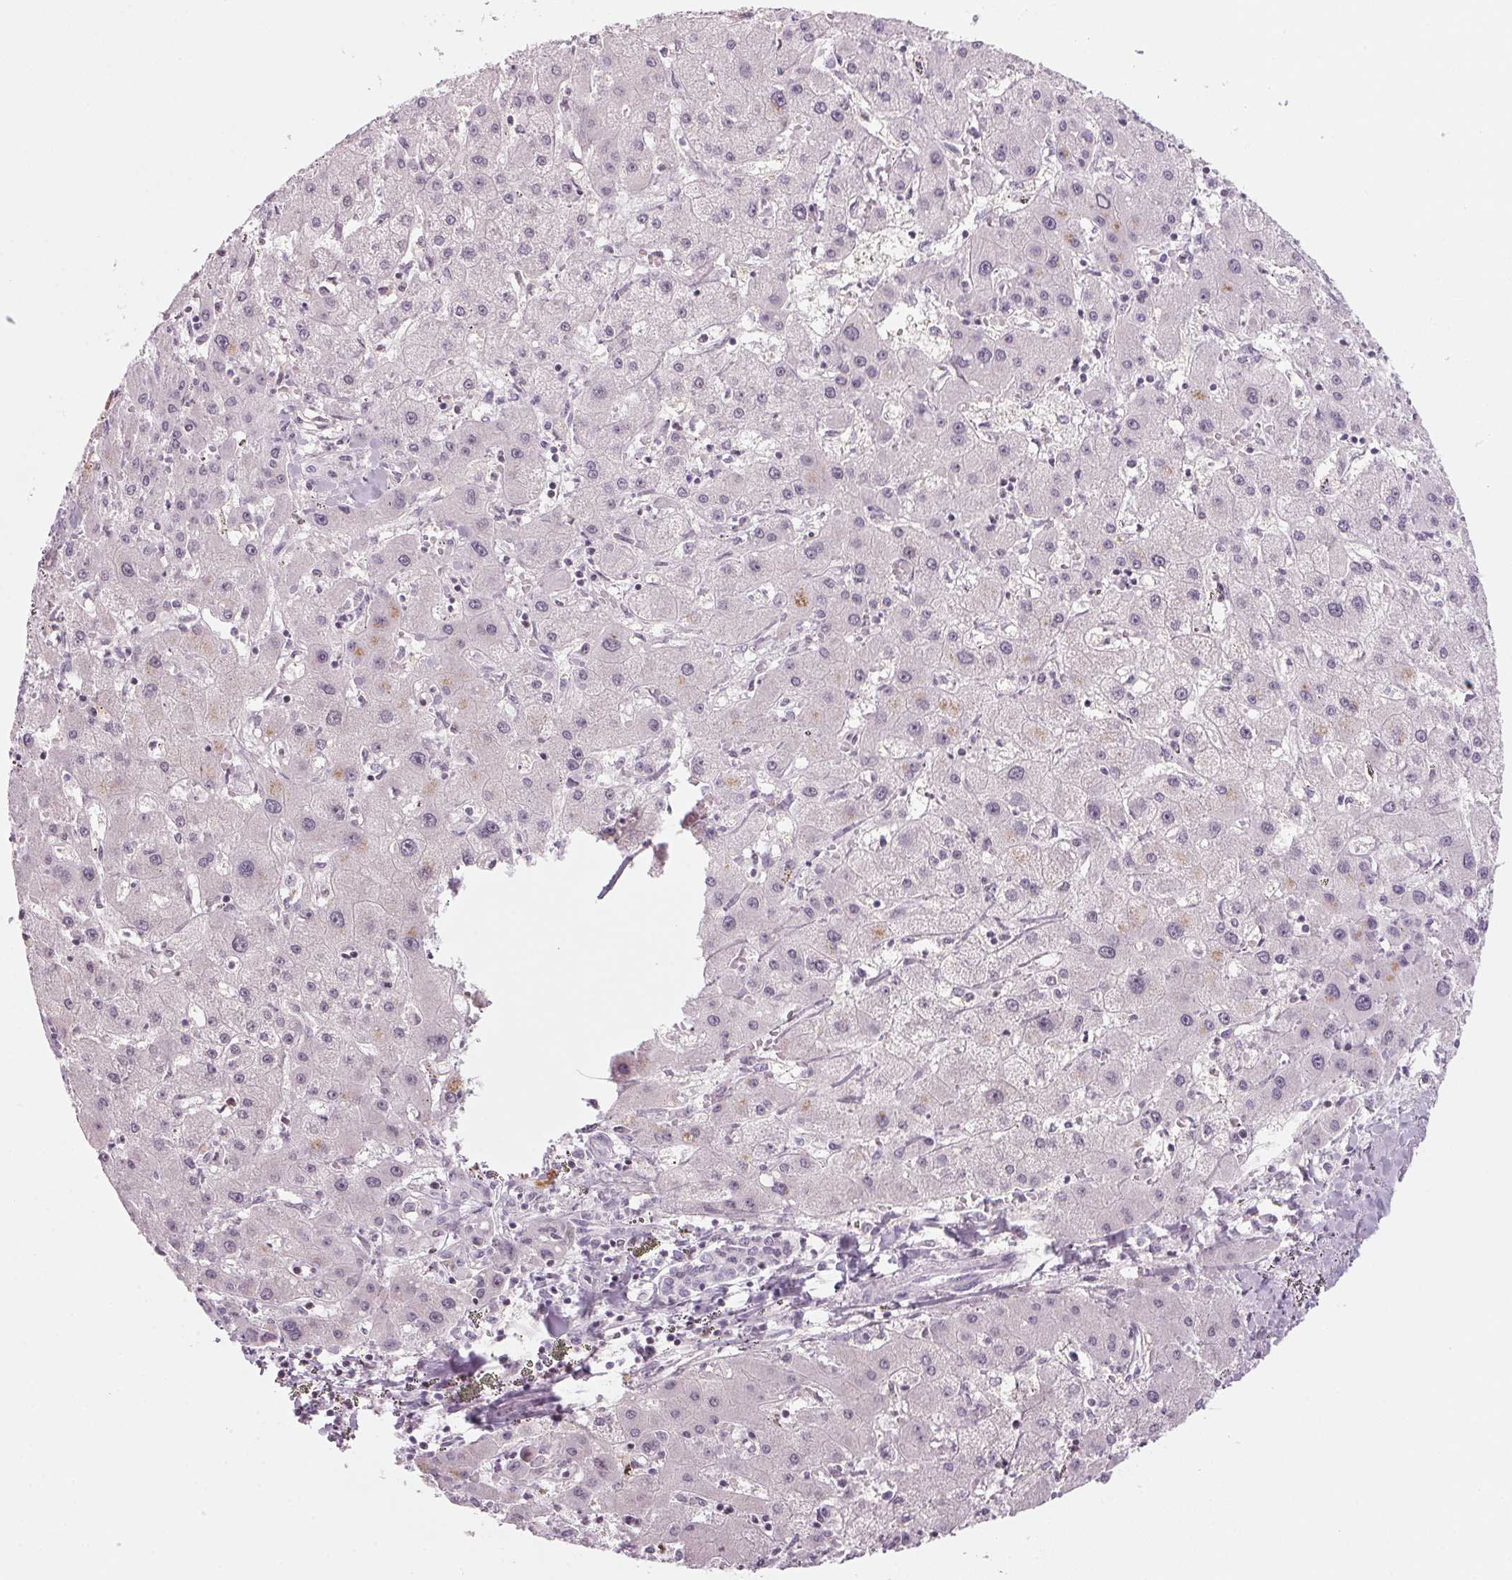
{"staining": {"intensity": "negative", "quantity": "none", "location": "none"}, "tissue": "liver cancer", "cell_type": "Tumor cells", "image_type": "cancer", "snomed": [{"axis": "morphology", "description": "Cholangiocarcinoma"}, {"axis": "topography", "description": "Liver"}], "caption": "Tumor cells are negative for brown protein staining in liver cancer (cholangiocarcinoma). The staining is performed using DAB (3,3'-diaminobenzidine) brown chromogen with nuclei counter-stained in using hematoxylin.", "gene": "DNTTIP2", "patient": {"sex": "female", "age": 60}}